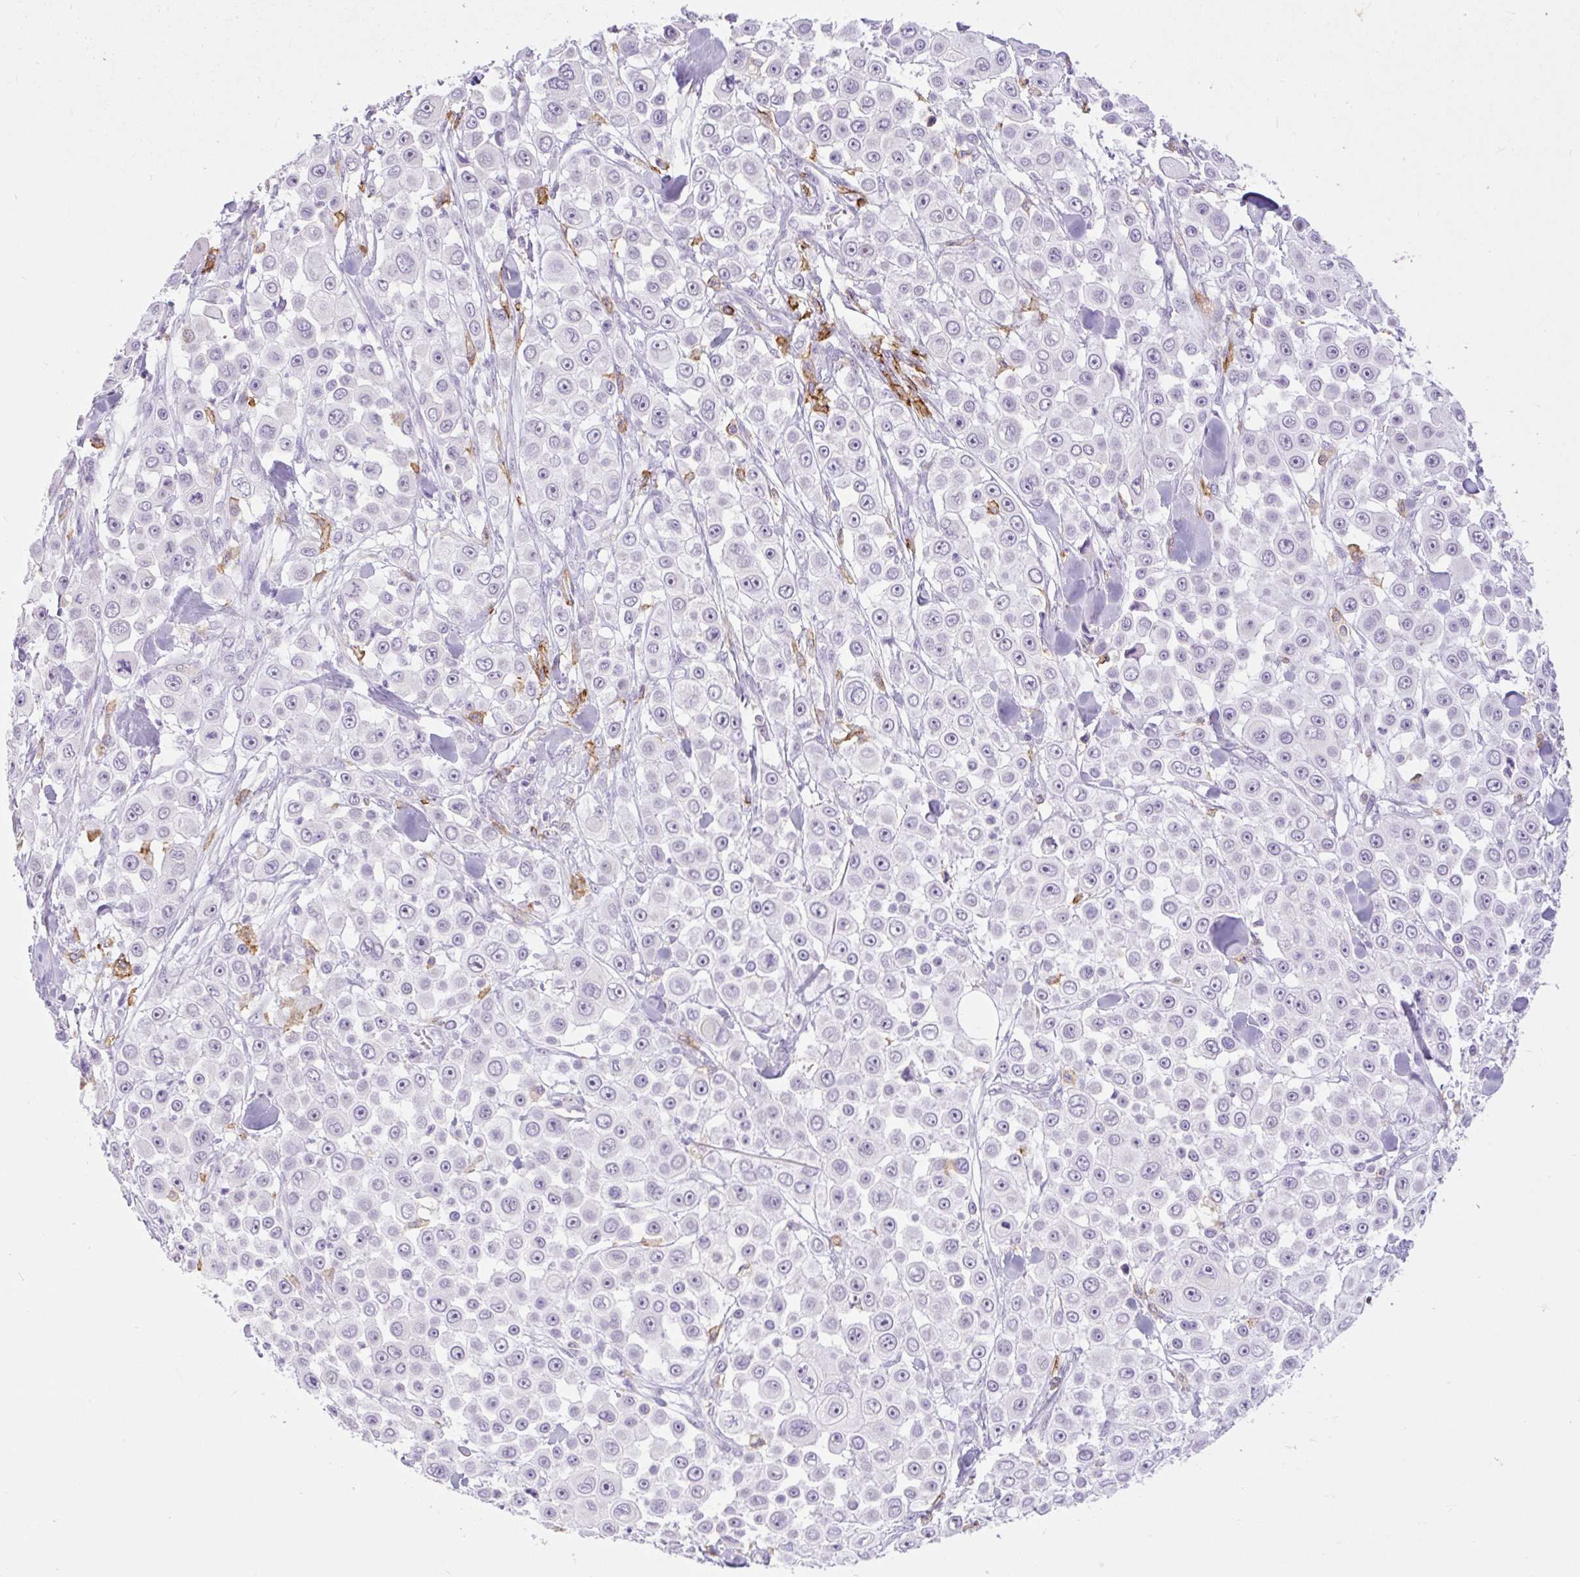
{"staining": {"intensity": "negative", "quantity": "none", "location": "none"}, "tissue": "skin cancer", "cell_type": "Tumor cells", "image_type": "cancer", "snomed": [{"axis": "morphology", "description": "Squamous cell carcinoma, NOS"}, {"axis": "topography", "description": "Skin"}], "caption": "An immunohistochemistry photomicrograph of squamous cell carcinoma (skin) is shown. There is no staining in tumor cells of squamous cell carcinoma (skin).", "gene": "SIGLEC1", "patient": {"sex": "male", "age": 67}}